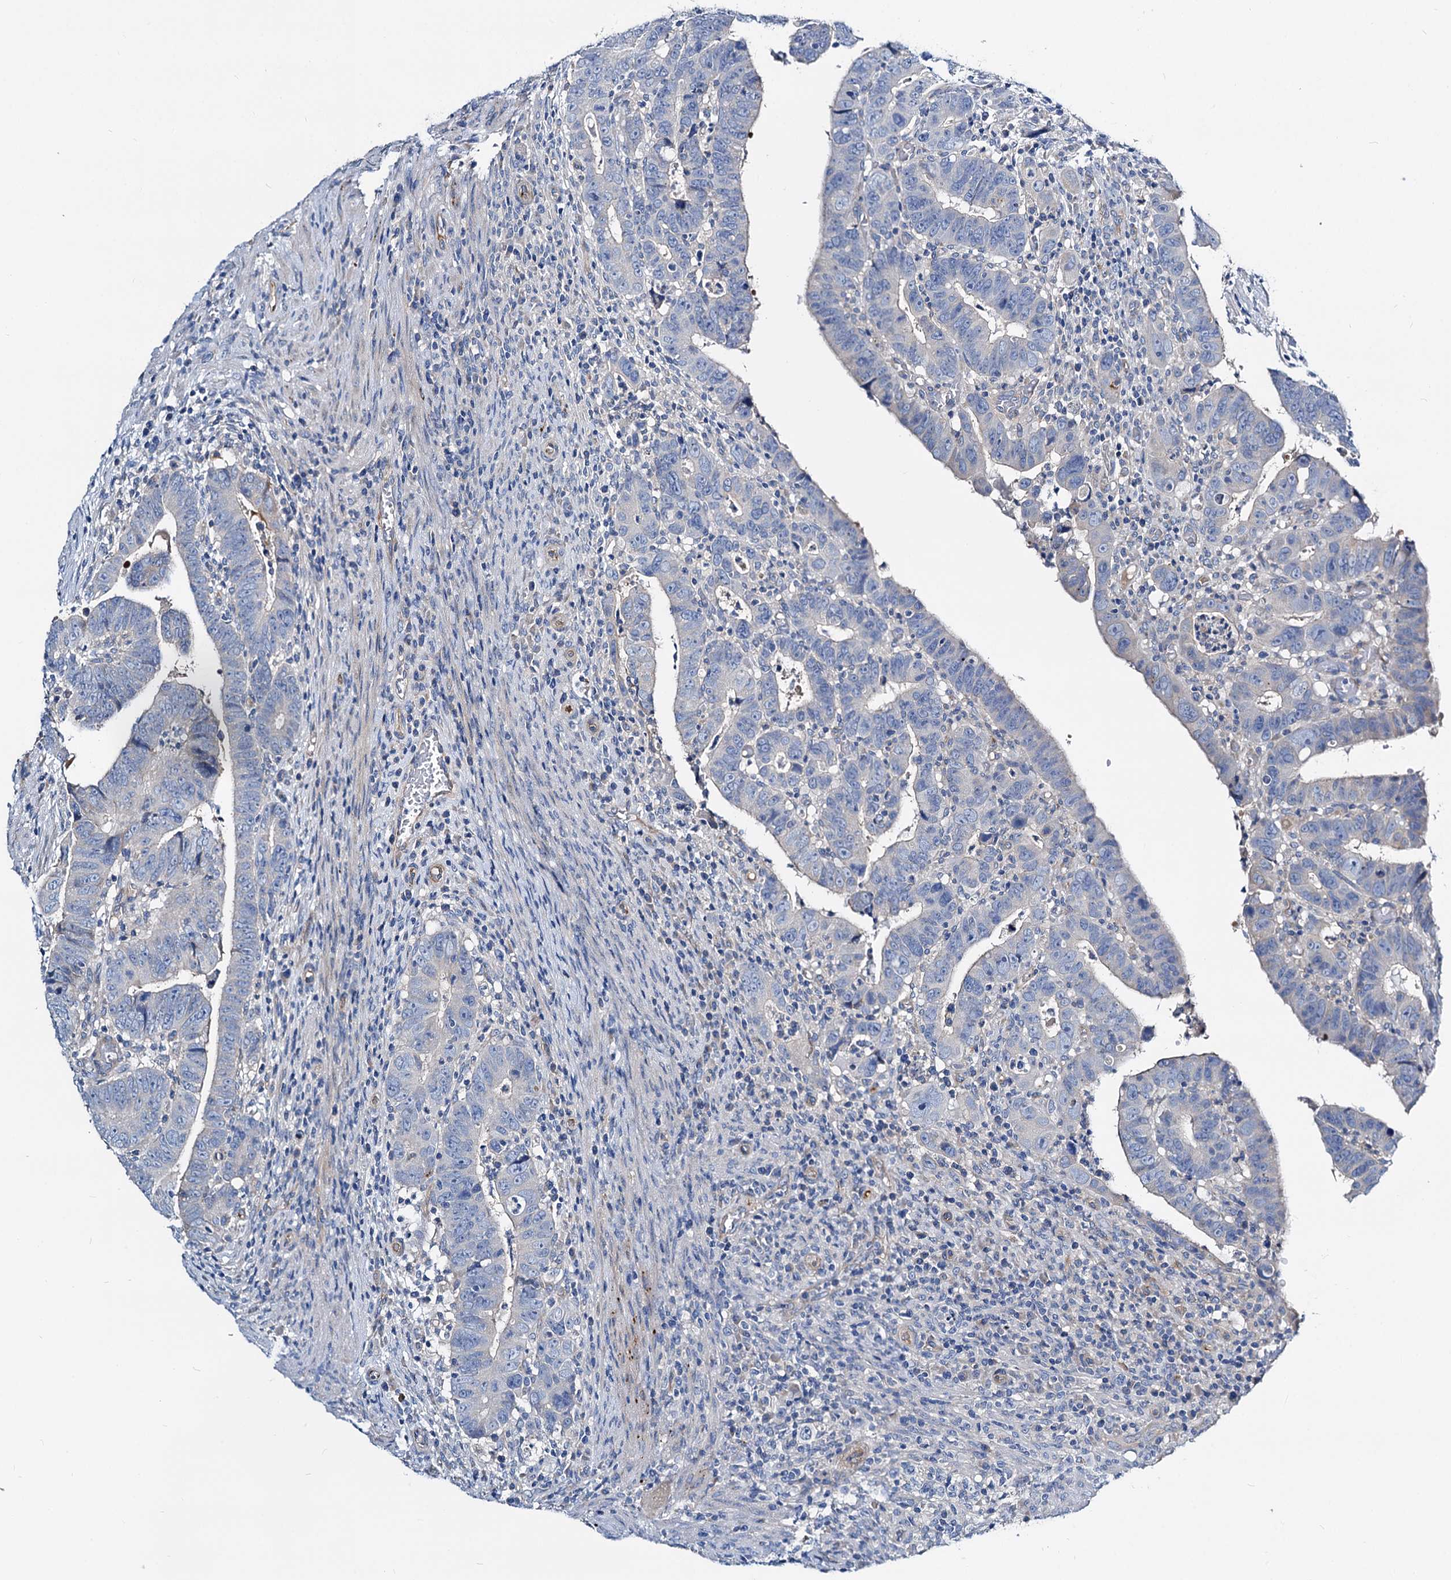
{"staining": {"intensity": "negative", "quantity": "none", "location": "none"}, "tissue": "colorectal cancer", "cell_type": "Tumor cells", "image_type": "cancer", "snomed": [{"axis": "morphology", "description": "Normal tissue, NOS"}, {"axis": "morphology", "description": "Adenocarcinoma, NOS"}, {"axis": "topography", "description": "Rectum"}], "caption": "Colorectal cancer (adenocarcinoma) stained for a protein using IHC reveals no staining tumor cells.", "gene": "DYDC2", "patient": {"sex": "female", "age": 65}}